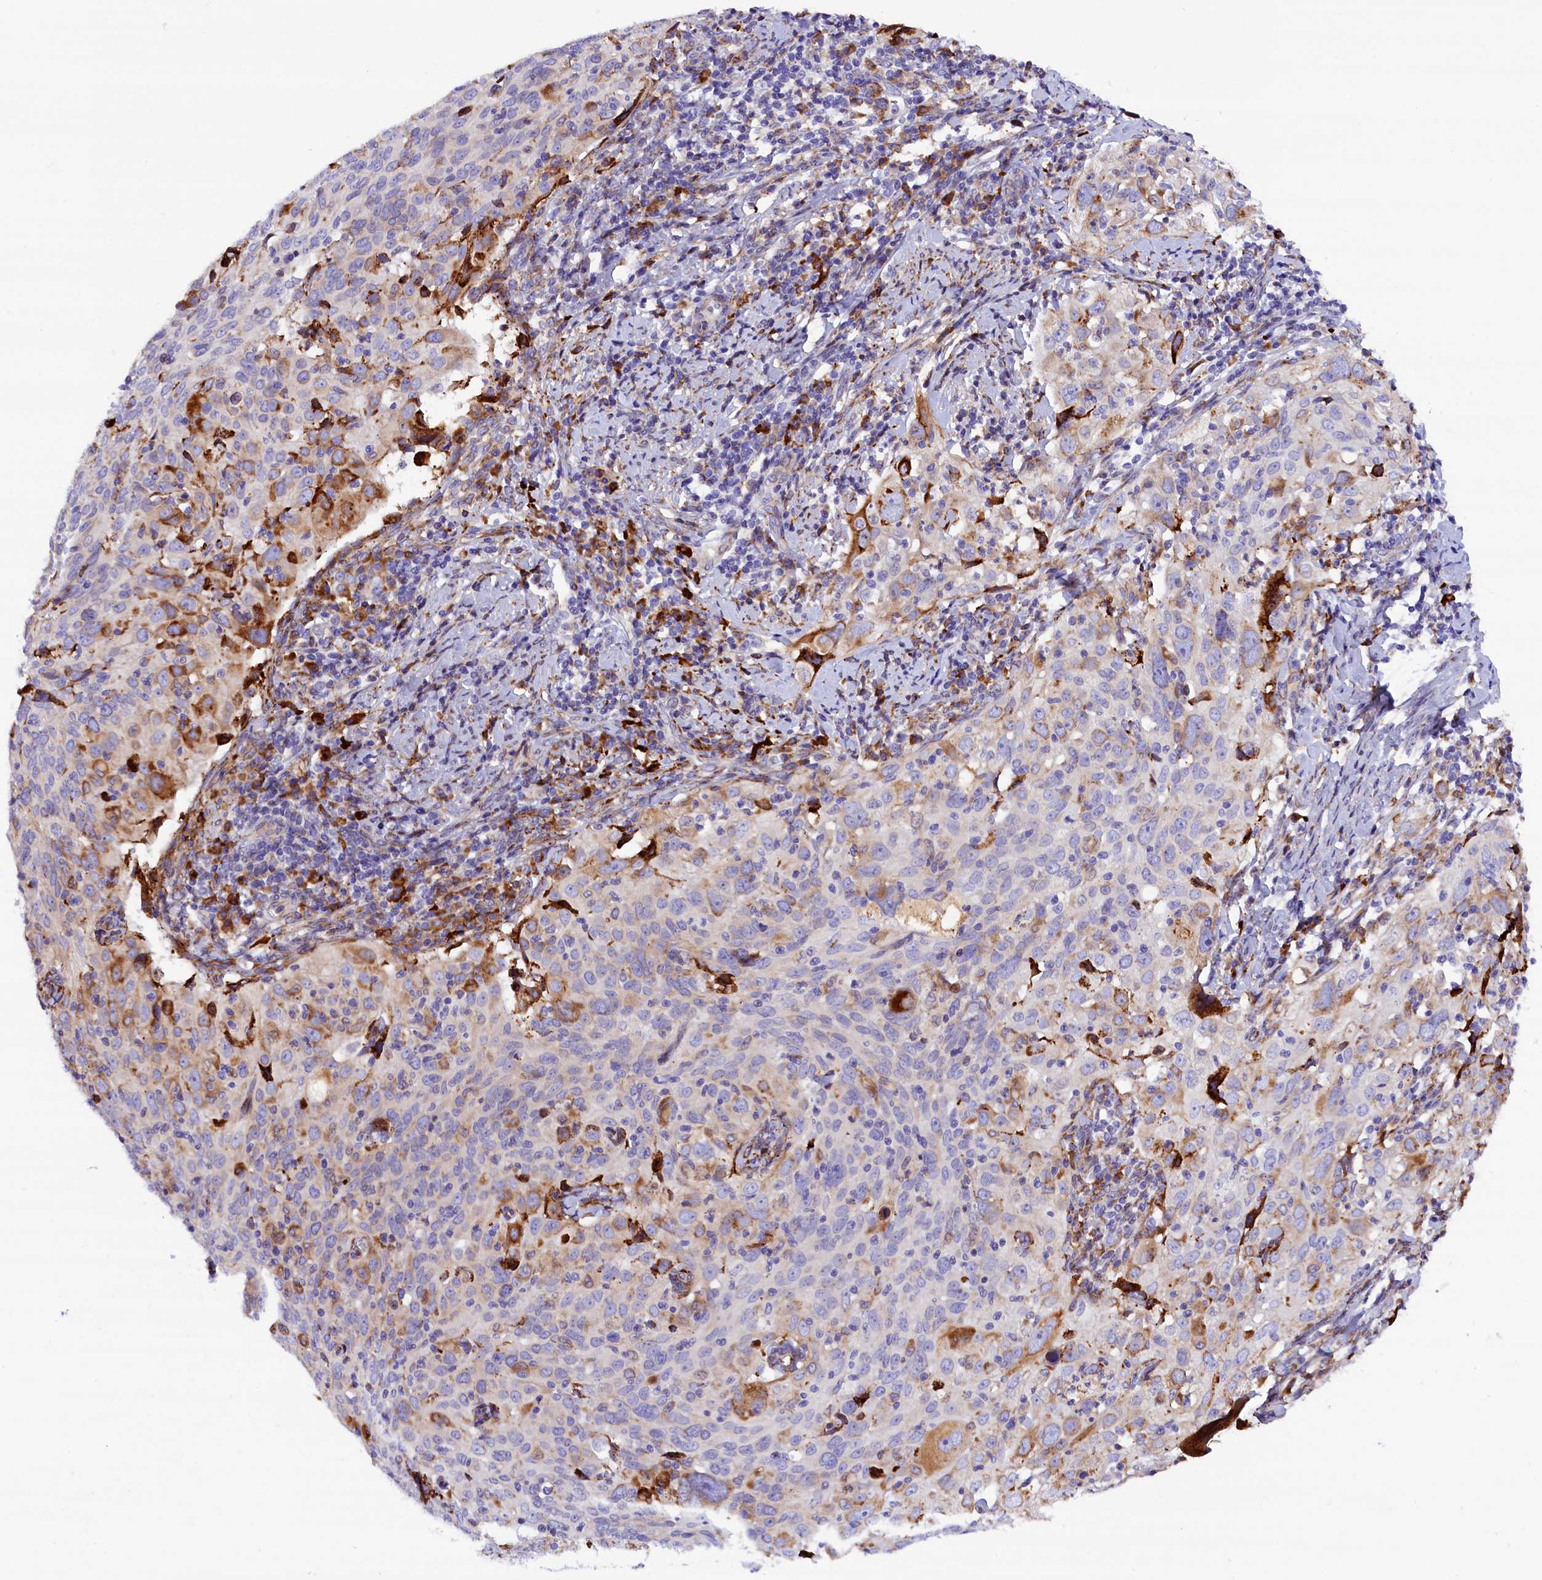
{"staining": {"intensity": "moderate", "quantity": "<25%", "location": "cytoplasmic/membranous"}, "tissue": "cervical cancer", "cell_type": "Tumor cells", "image_type": "cancer", "snomed": [{"axis": "morphology", "description": "Squamous cell carcinoma, NOS"}, {"axis": "topography", "description": "Cervix"}], "caption": "Immunohistochemistry (DAB) staining of human cervical cancer (squamous cell carcinoma) reveals moderate cytoplasmic/membranous protein staining in about <25% of tumor cells. Using DAB (brown) and hematoxylin (blue) stains, captured at high magnification using brightfield microscopy.", "gene": "CMTR2", "patient": {"sex": "female", "age": 31}}